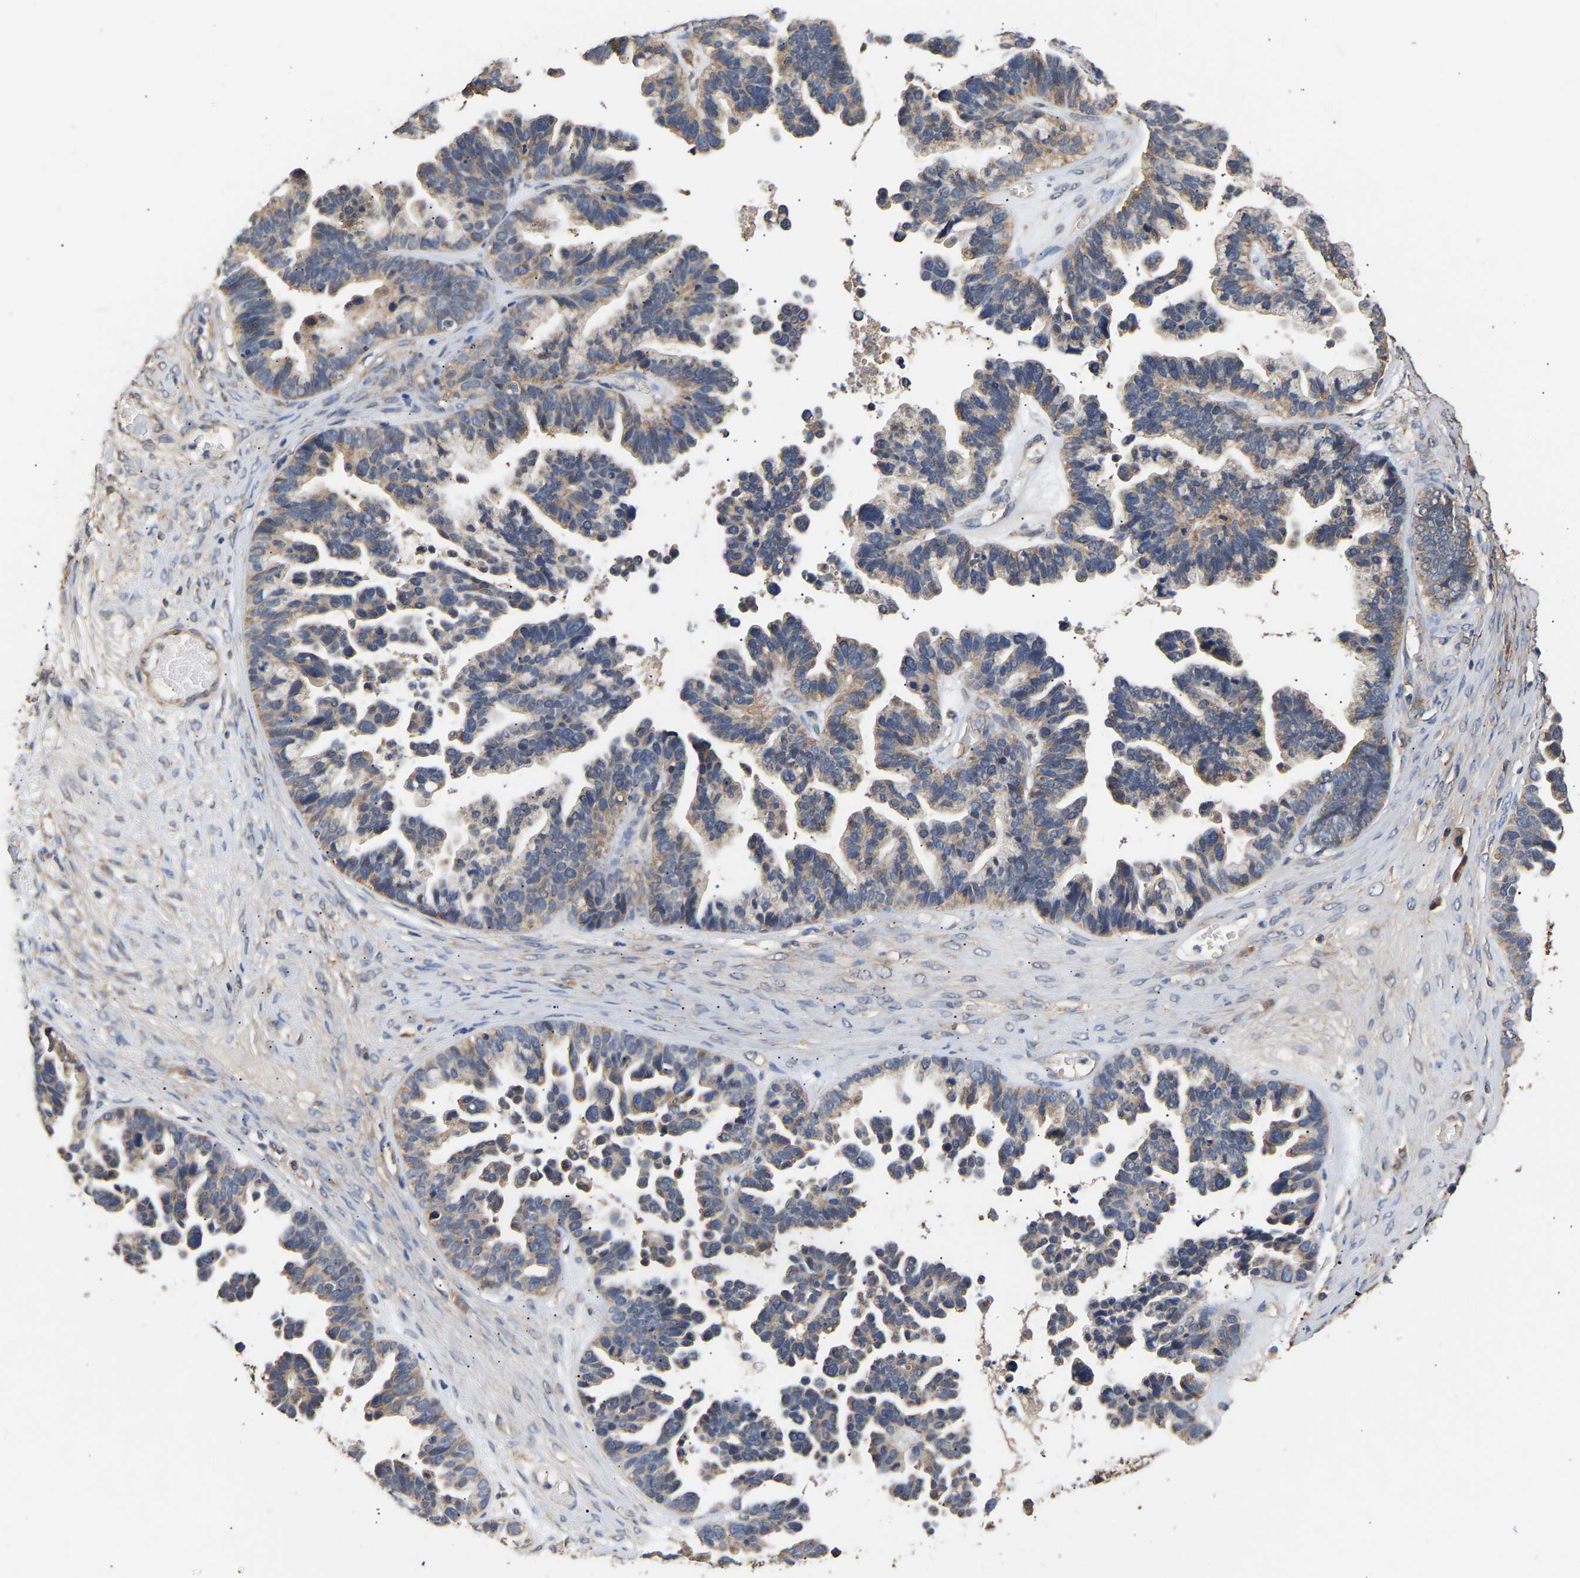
{"staining": {"intensity": "weak", "quantity": ">75%", "location": "cytoplasmic/membranous"}, "tissue": "ovarian cancer", "cell_type": "Tumor cells", "image_type": "cancer", "snomed": [{"axis": "morphology", "description": "Cystadenocarcinoma, serous, NOS"}, {"axis": "topography", "description": "Ovary"}], "caption": "A brown stain shows weak cytoplasmic/membranous positivity of a protein in ovarian serous cystadenocarcinoma tumor cells.", "gene": "ZNF26", "patient": {"sex": "female", "age": 56}}